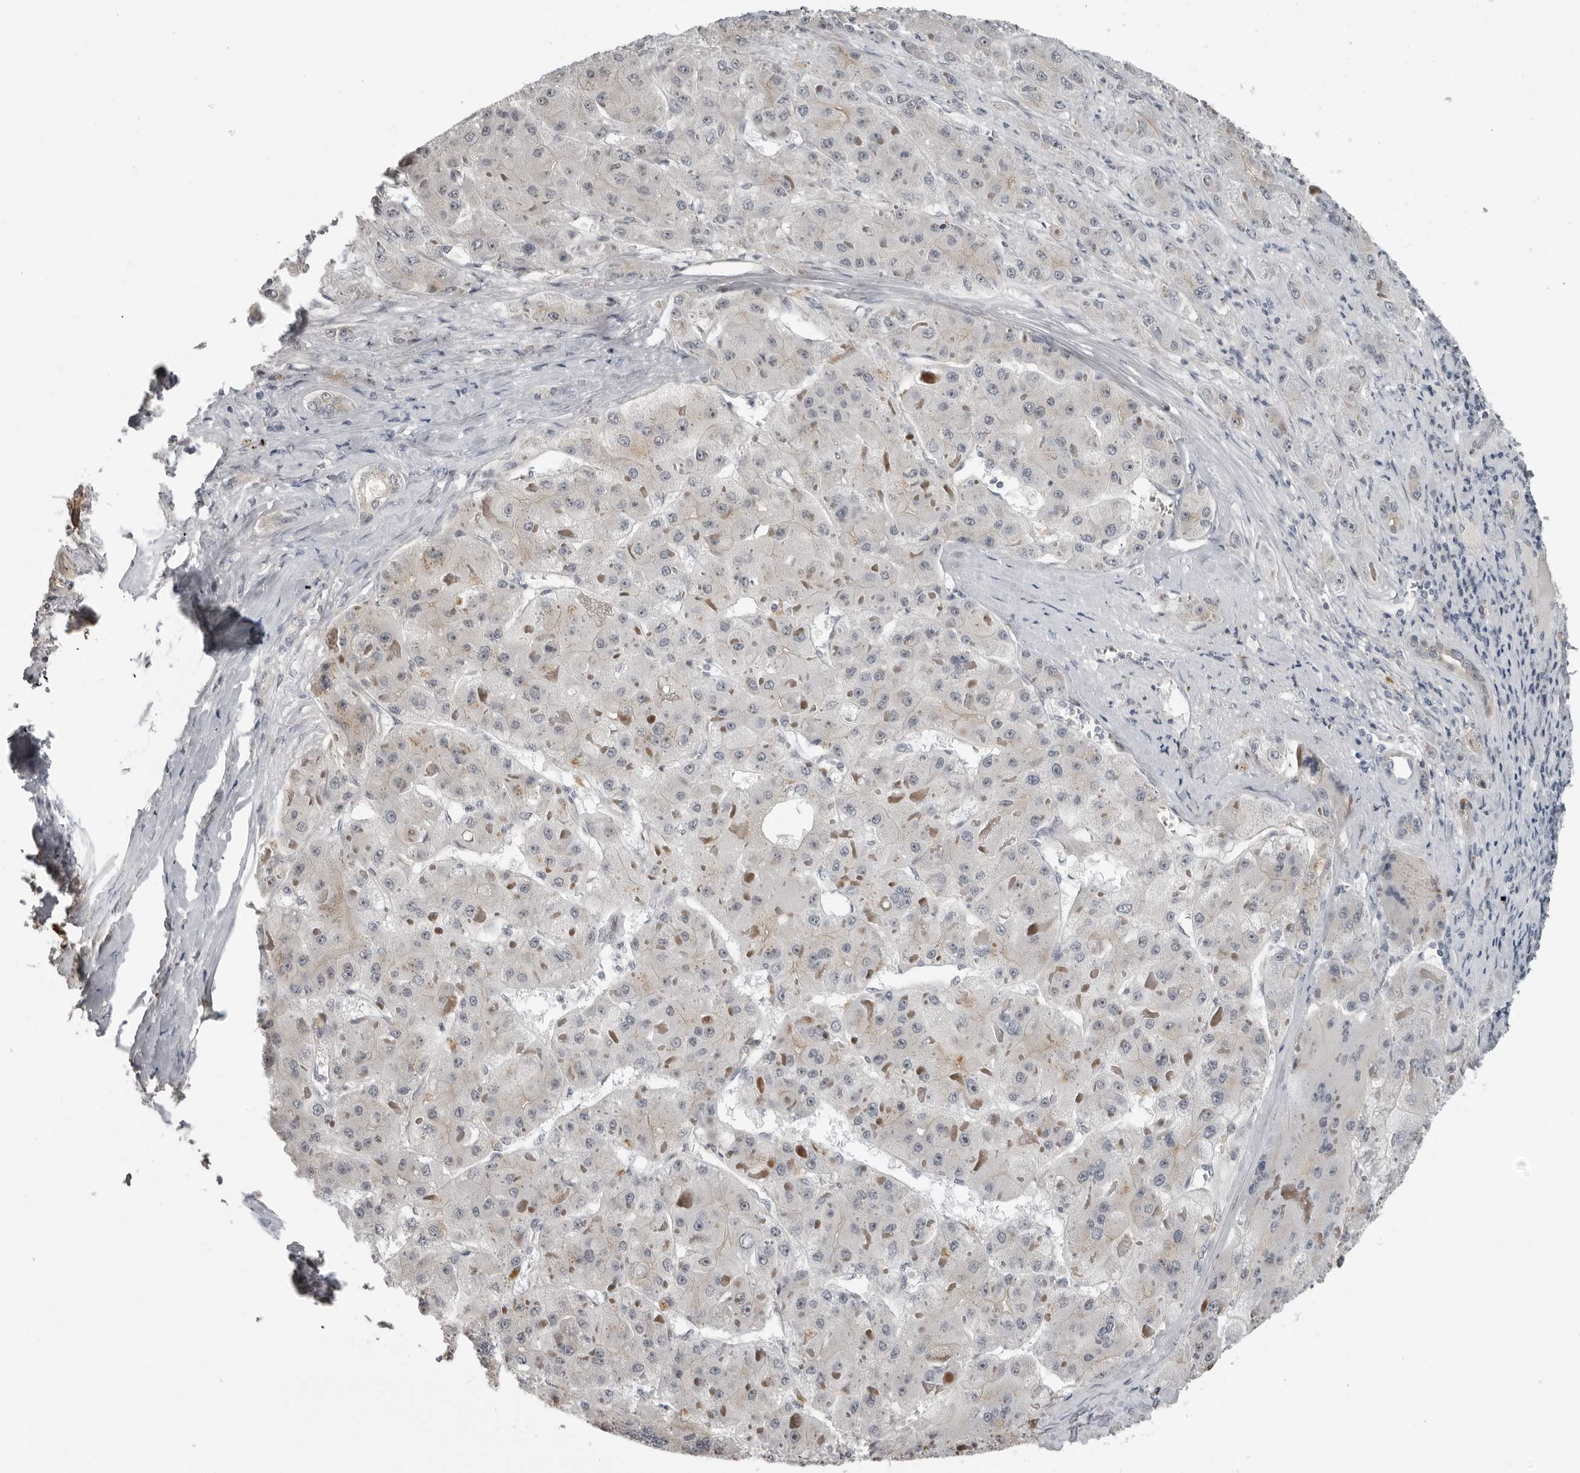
{"staining": {"intensity": "negative", "quantity": "none", "location": "none"}, "tissue": "liver cancer", "cell_type": "Tumor cells", "image_type": "cancer", "snomed": [{"axis": "morphology", "description": "Carcinoma, Hepatocellular, NOS"}, {"axis": "topography", "description": "Liver"}], "caption": "Immunohistochemistry (IHC) image of human hepatocellular carcinoma (liver) stained for a protein (brown), which displays no positivity in tumor cells.", "gene": "PRRX2", "patient": {"sex": "female", "age": 73}}